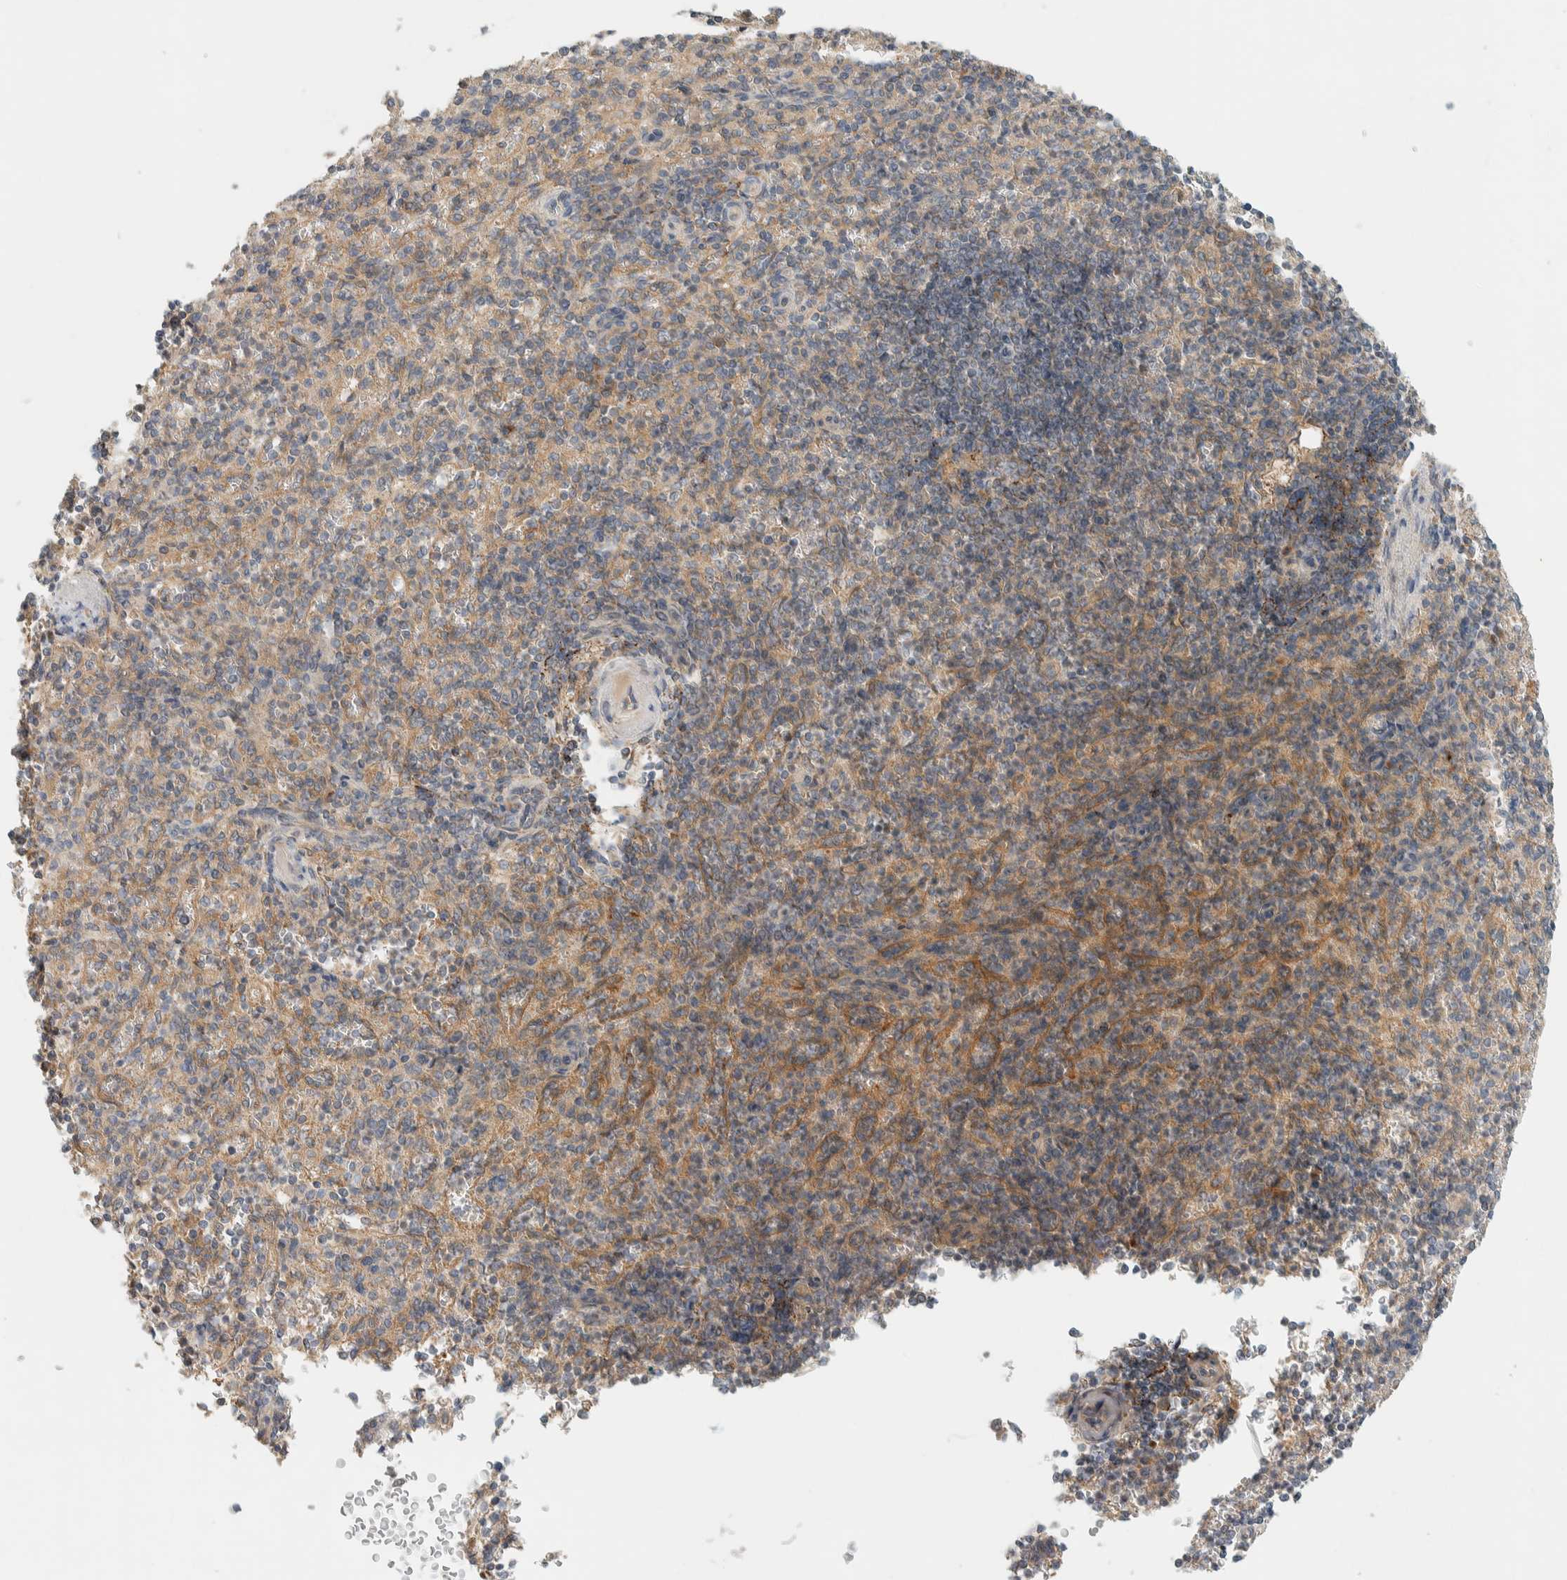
{"staining": {"intensity": "weak", "quantity": "25%-75%", "location": "cytoplasmic/membranous"}, "tissue": "spleen", "cell_type": "Cells in red pulp", "image_type": "normal", "snomed": [{"axis": "morphology", "description": "Normal tissue, NOS"}, {"axis": "topography", "description": "Spleen"}], "caption": "Immunohistochemical staining of benign human spleen exhibits low levels of weak cytoplasmic/membranous expression in approximately 25%-75% of cells in red pulp.", "gene": "FAM167A", "patient": {"sex": "female", "age": 74}}